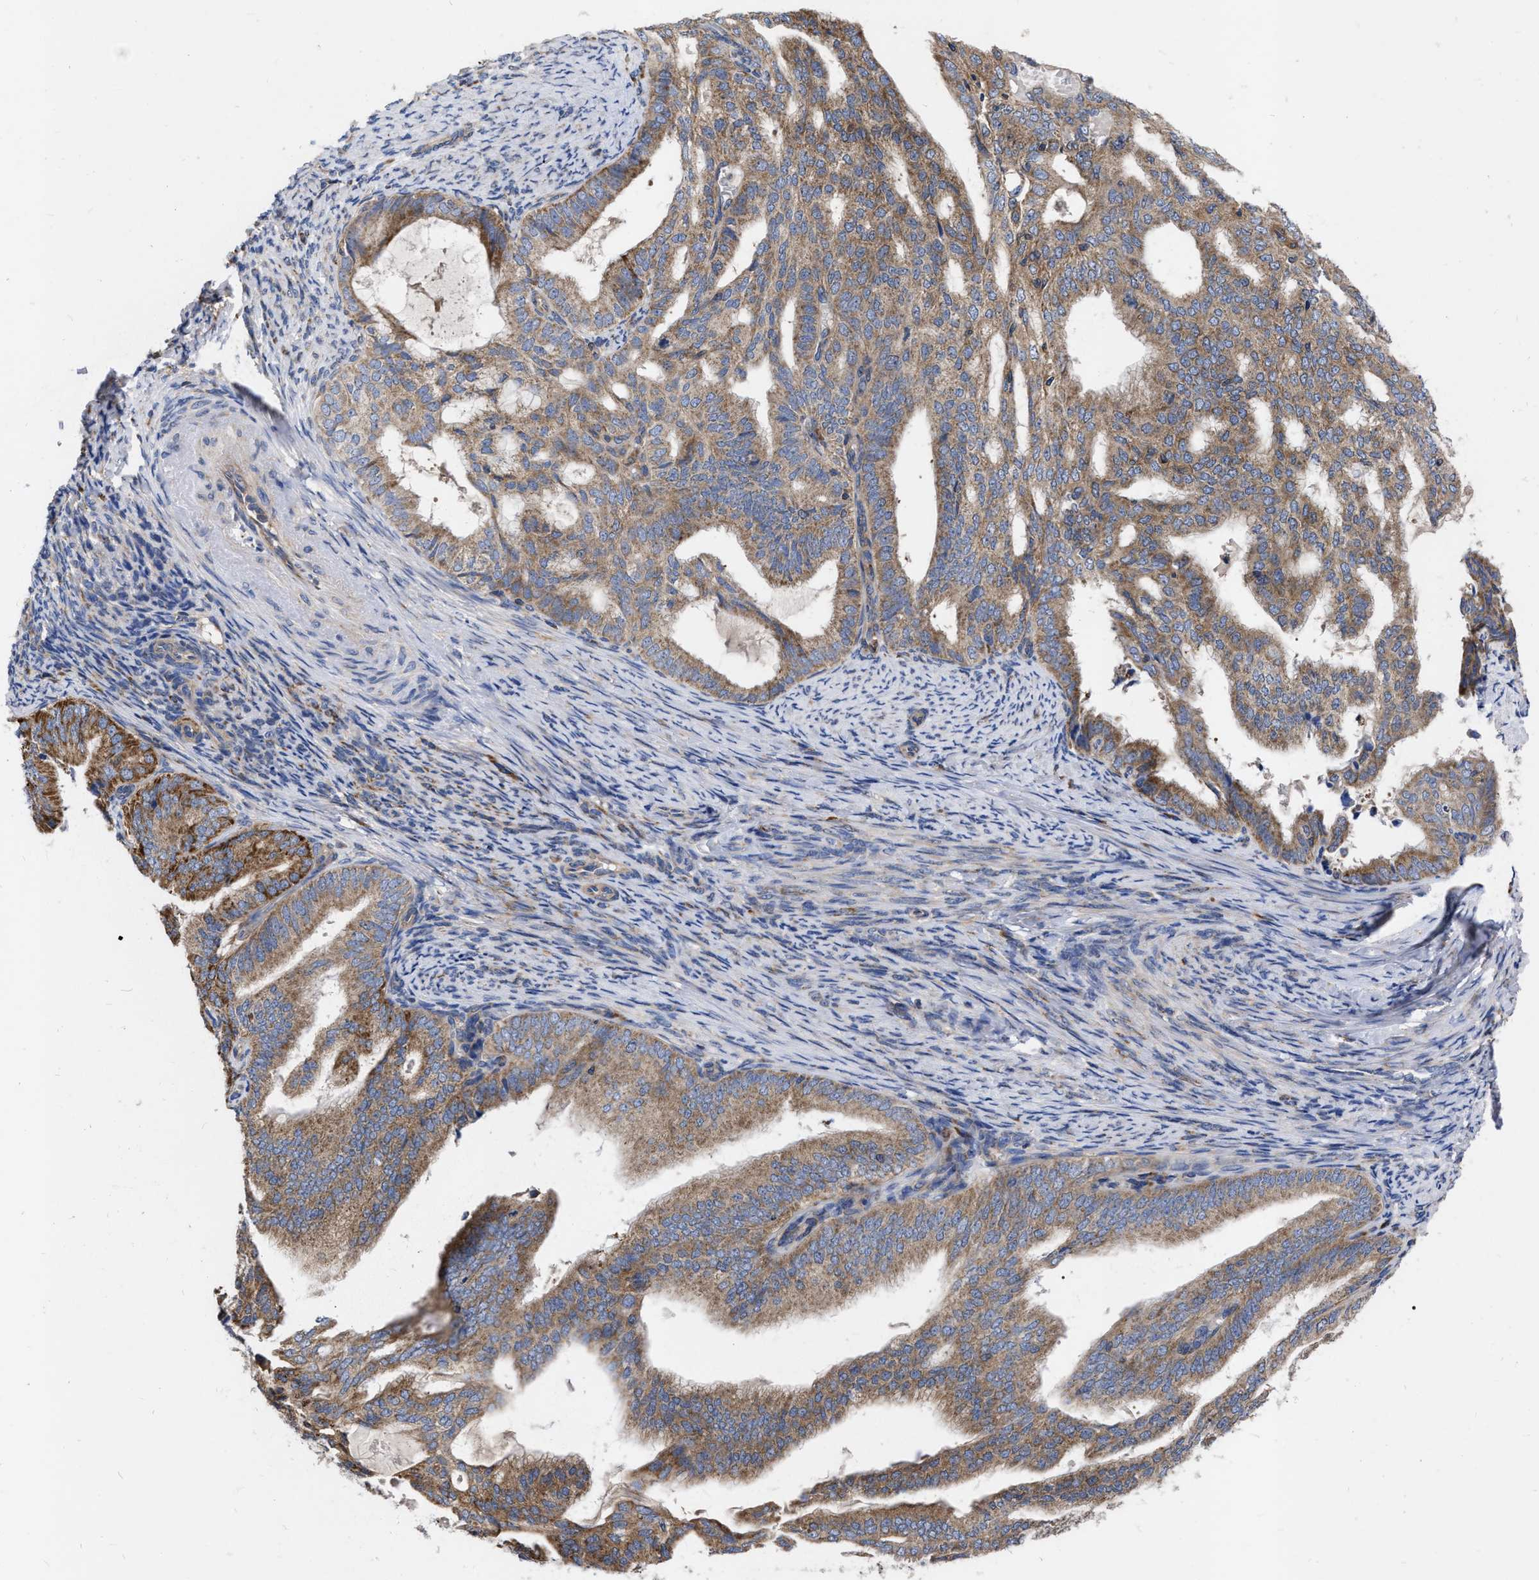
{"staining": {"intensity": "moderate", "quantity": ">75%", "location": "cytoplasmic/membranous"}, "tissue": "endometrial cancer", "cell_type": "Tumor cells", "image_type": "cancer", "snomed": [{"axis": "morphology", "description": "Adenocarcinoma, NOS"}, {"axis": "topography", "description": "Endometrium"}], "caption": "Immunohistochemical staining of human adenocarcinoma (endometrial) shows medium levels of moderate cytoplasmic/membranous protein staining in about >75% of tumor cells. (Brightfield microscopy of DAB IHC at high magnification).", "gene": "CDKN2C", "patient": {"sex": "female", "age": 58}}